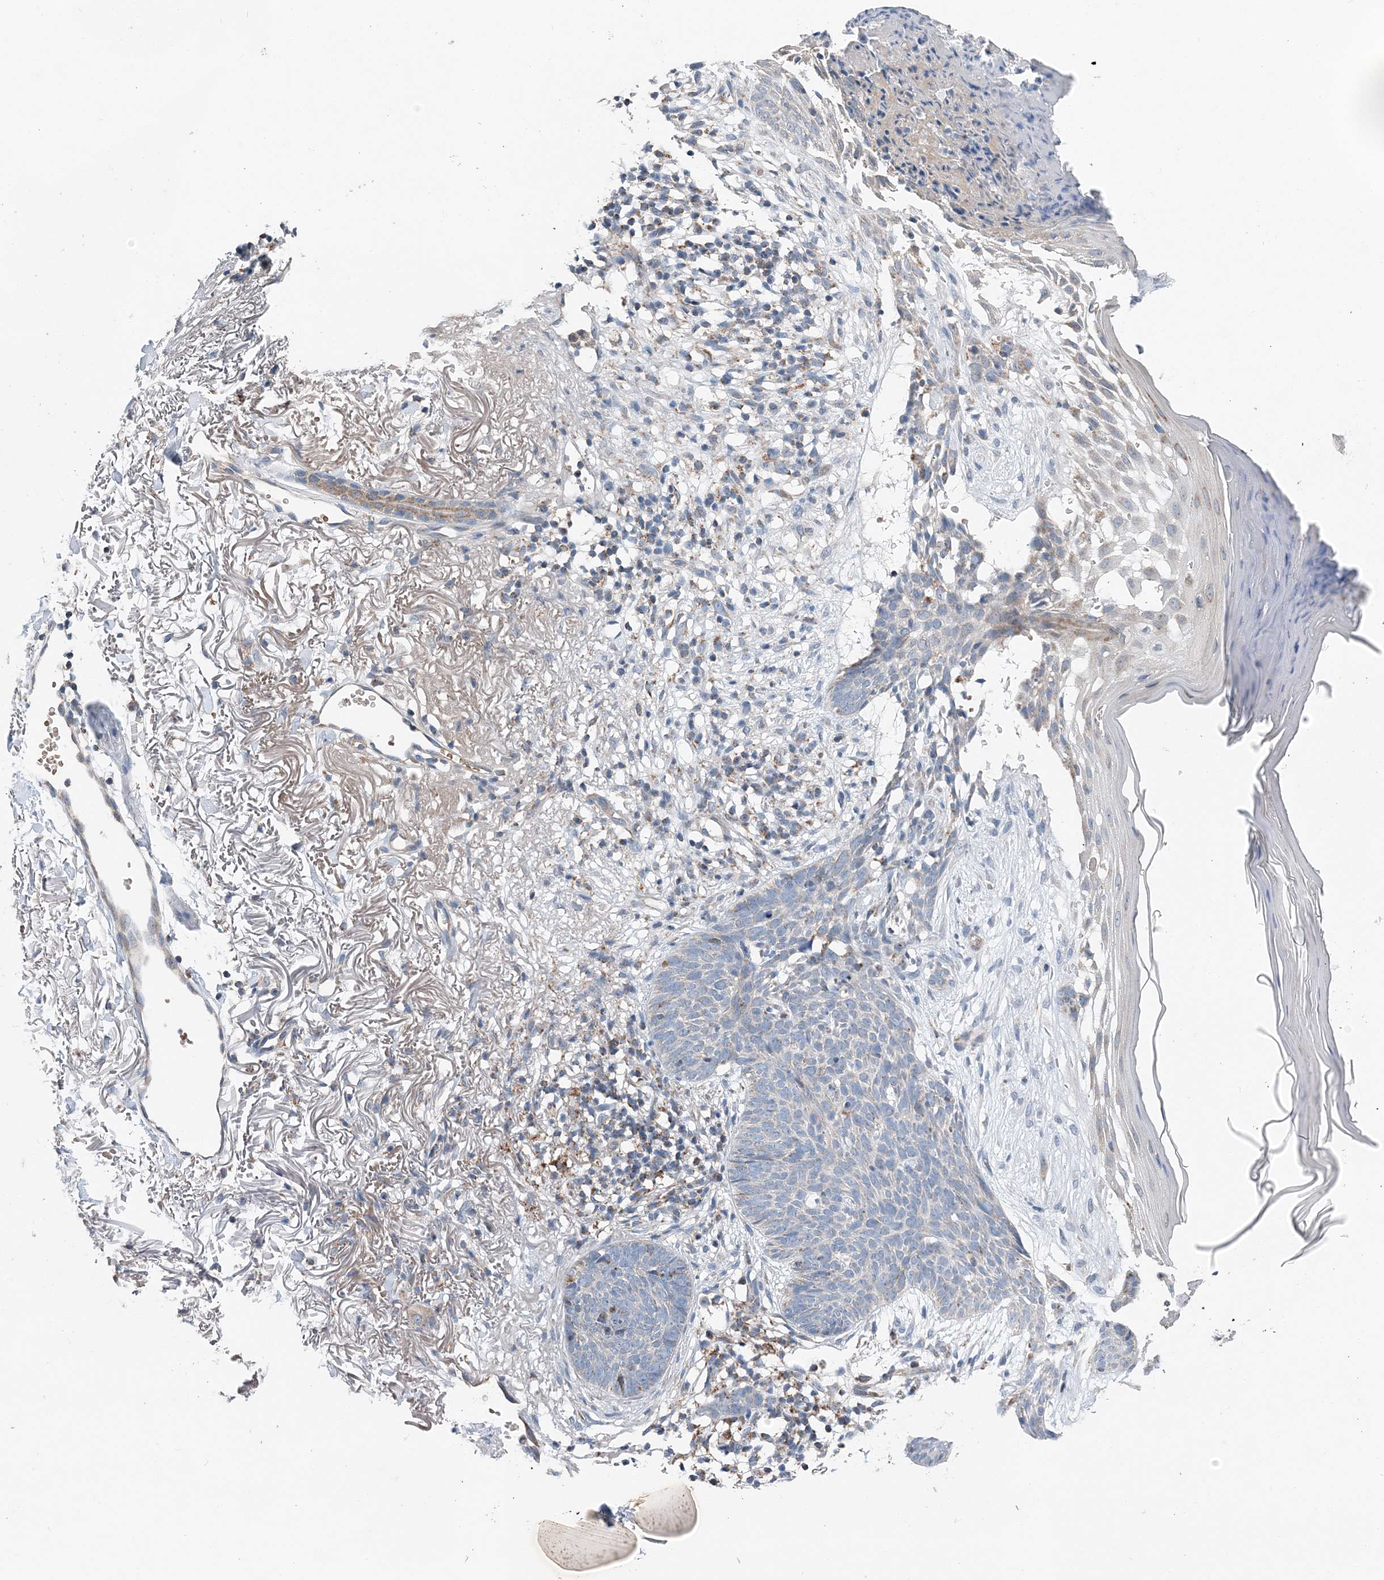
{"staining": {"intensity": "negative", "quantity": "none", "location": "none"}, "tissue": "skin cancer", "cell_type": "Tumor cells", "image_type": "cancer", "snomed": [{"axis": "morphology", "description": "Normal tissue, NOS"}, {"axis": "morphology", "description": "Basal cell carcinoma"}, {"axis": "topography", "description": "Skin"}], "caption": "Tumor cells are negative for protein expression in human basal cell carcinoma (skin).", "gene": "SPRY2", "patient": {"sex": "female", "age": 70}}